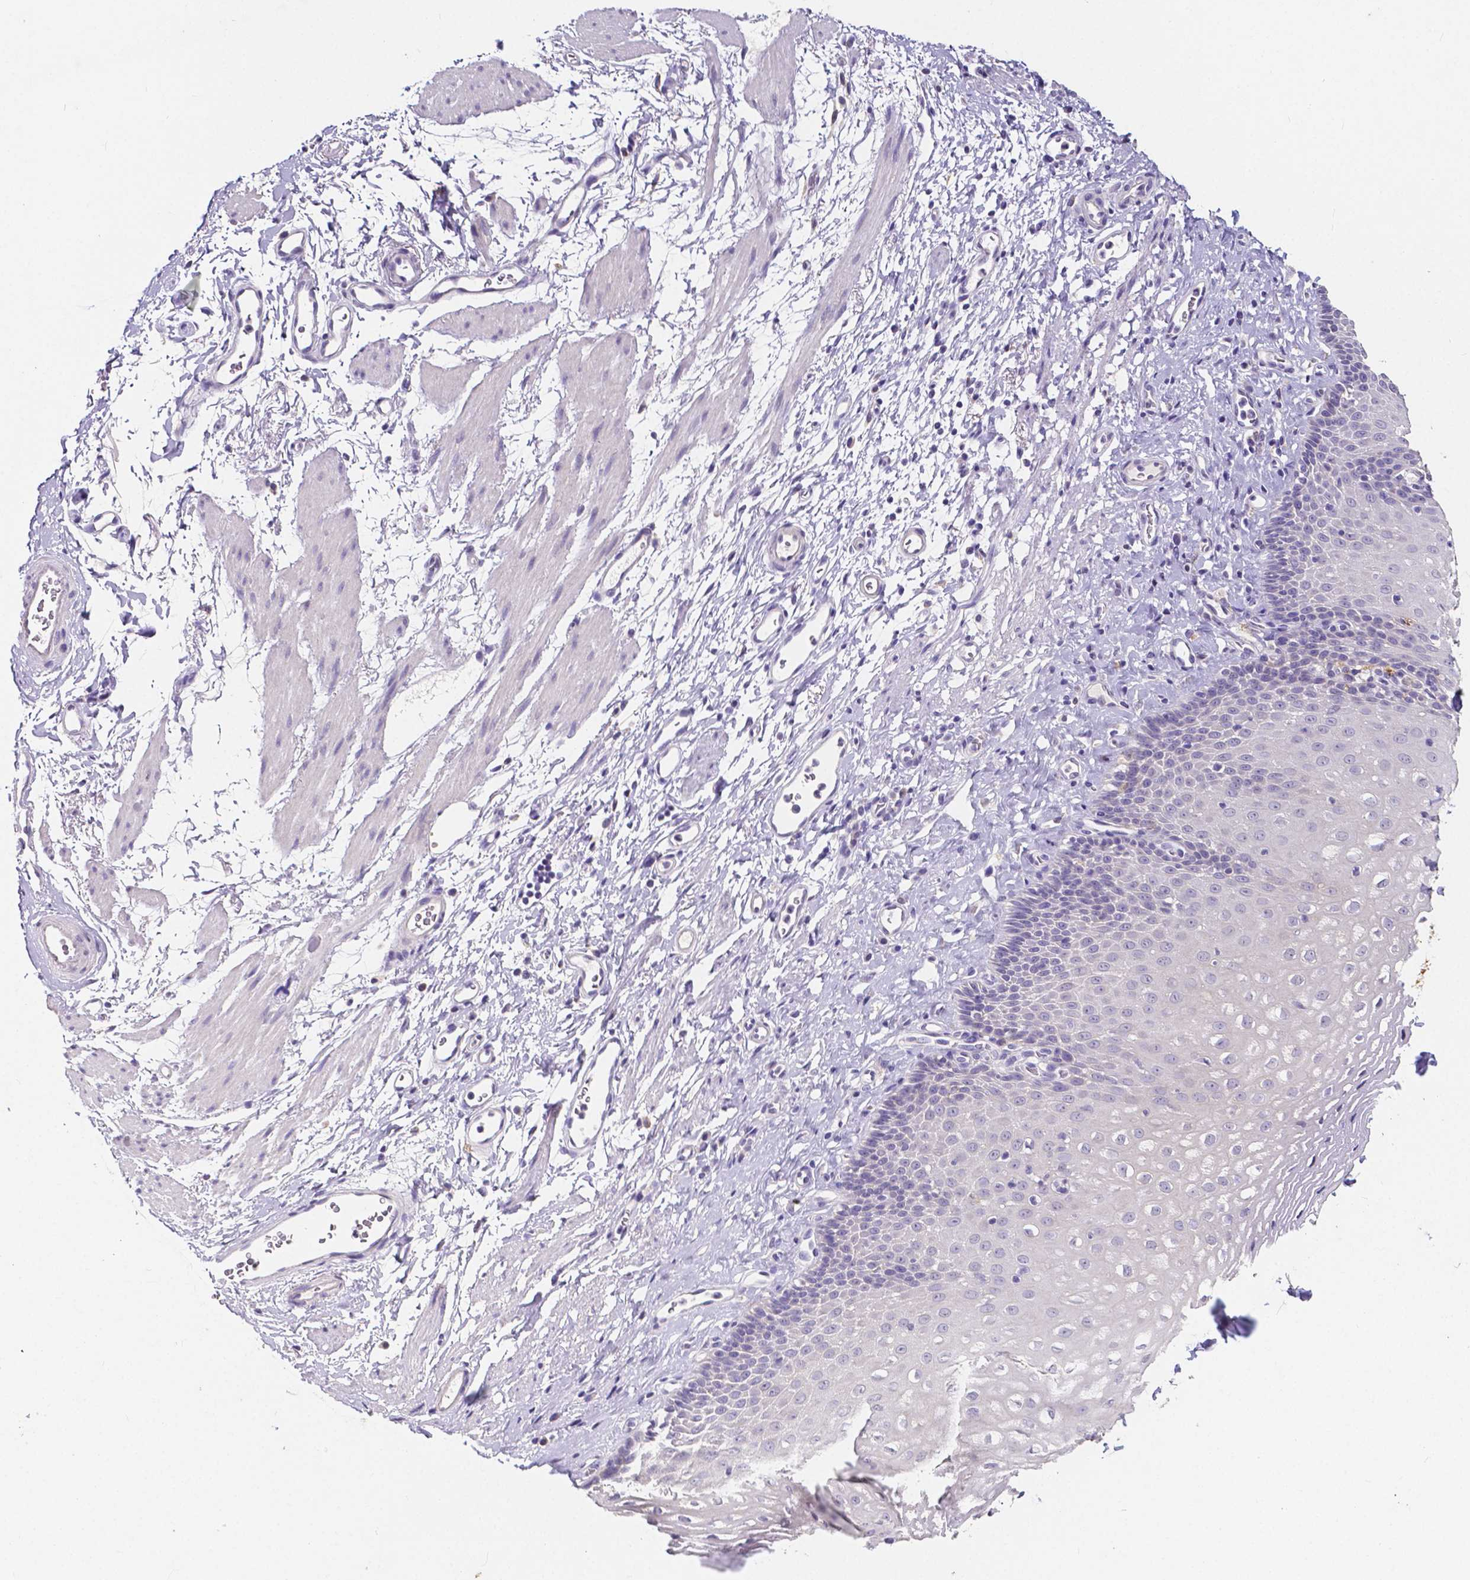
{"staining": {"intensity": "negative", "quantity": "none", "location": "none"}, "tissue": "esophagus", "cell_type": "Squamous epithelial cells", "image_type": "normal", "snomed": [{"axis": "morphology", "description": "Normal tissue, NOS"}, {"axis": "topography", "description": "Esophagus"}], "caption": "This is a photomicrograph of immunohistochemistry (IHC) staining of benign esophagus, which shows no staining in squamous epithelial cells.", "gene": "ACP5", "patient": {"sex": "female", "age": 68}}